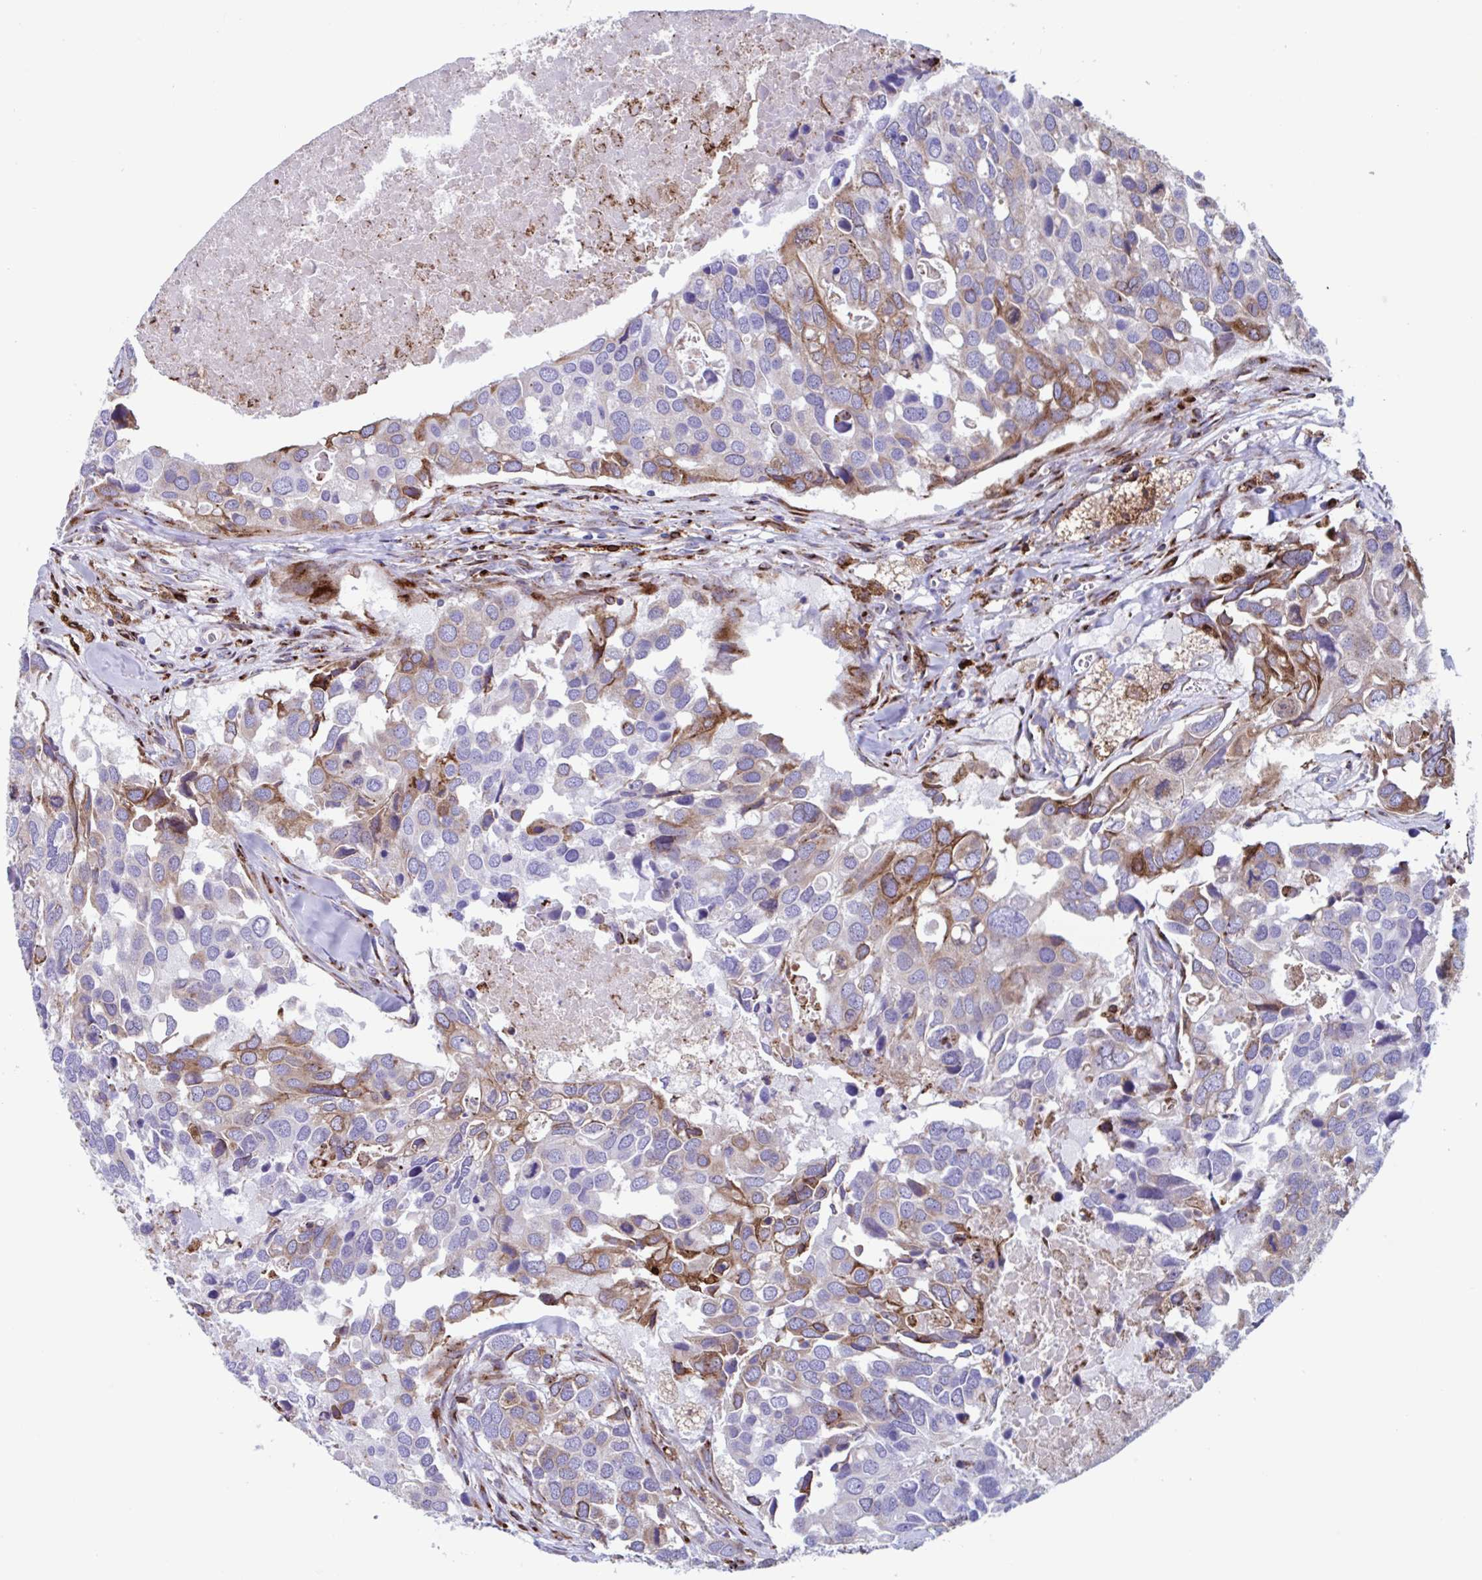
{"staining": {"intensity": "moderate", "quantity": "25%-75%", "location": "cytoplasmic/membranous"}, "tissue": "breast cancer", "cell_type": "Tumor cells", "image_type": "cancer", "snomed": [{"axis": "morphology", "description": "Duct carcinoma"}, {"axis": "topography", "description": "Breast"}], "caption": "Approximately 25%-75% of tumor cells in human breast cancer display moderate cytoplasmic/membranous protein staining as visualized by brown immunohistochemical staining.", "gene": "RFK", "patient": {"sex": "female", "age": 83}}